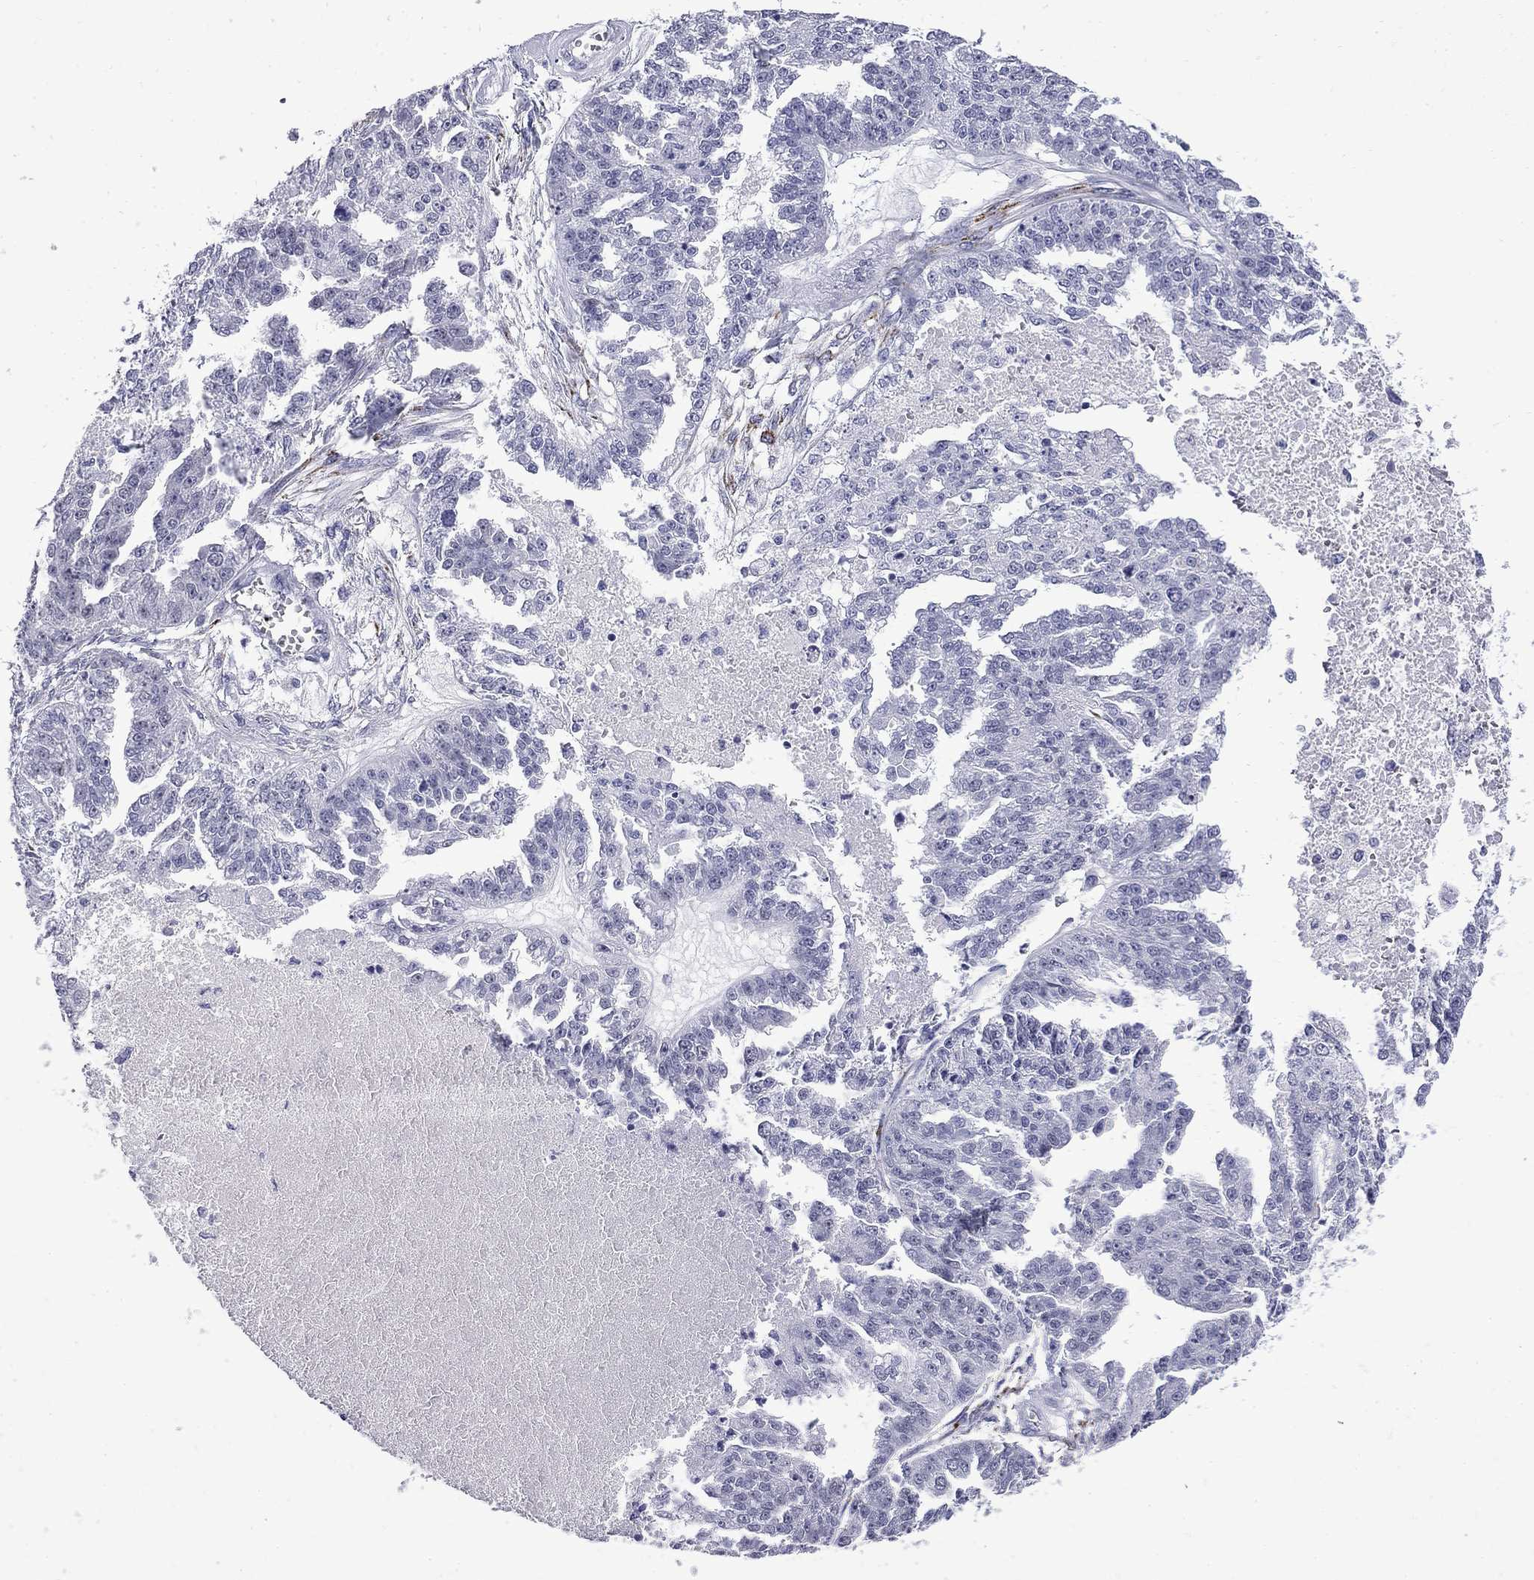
{"staining": {"intensity": "negative", "quantity": "none", "location": "none"}, "tissue": "ovarian cancer", "cell_type": "Tumor cells", "image_type": "cancer", "snomed": [{"axis": "morphology", "description": "Cystadenocarcinoma, serous, NOS"}, {"axis": "topography", "description": "Ovary"}], "caption": "This is a histopathology image of immunohistochemistry (IHC) staining of ovarian cancer (serous cystadenocarcinoma), which shows no staining in tumor cells. (DAB immunohistochemistry with hematoxylin counter stain).", "gene": "MGARP", "patient": {"sex": "female", "age": 58}}